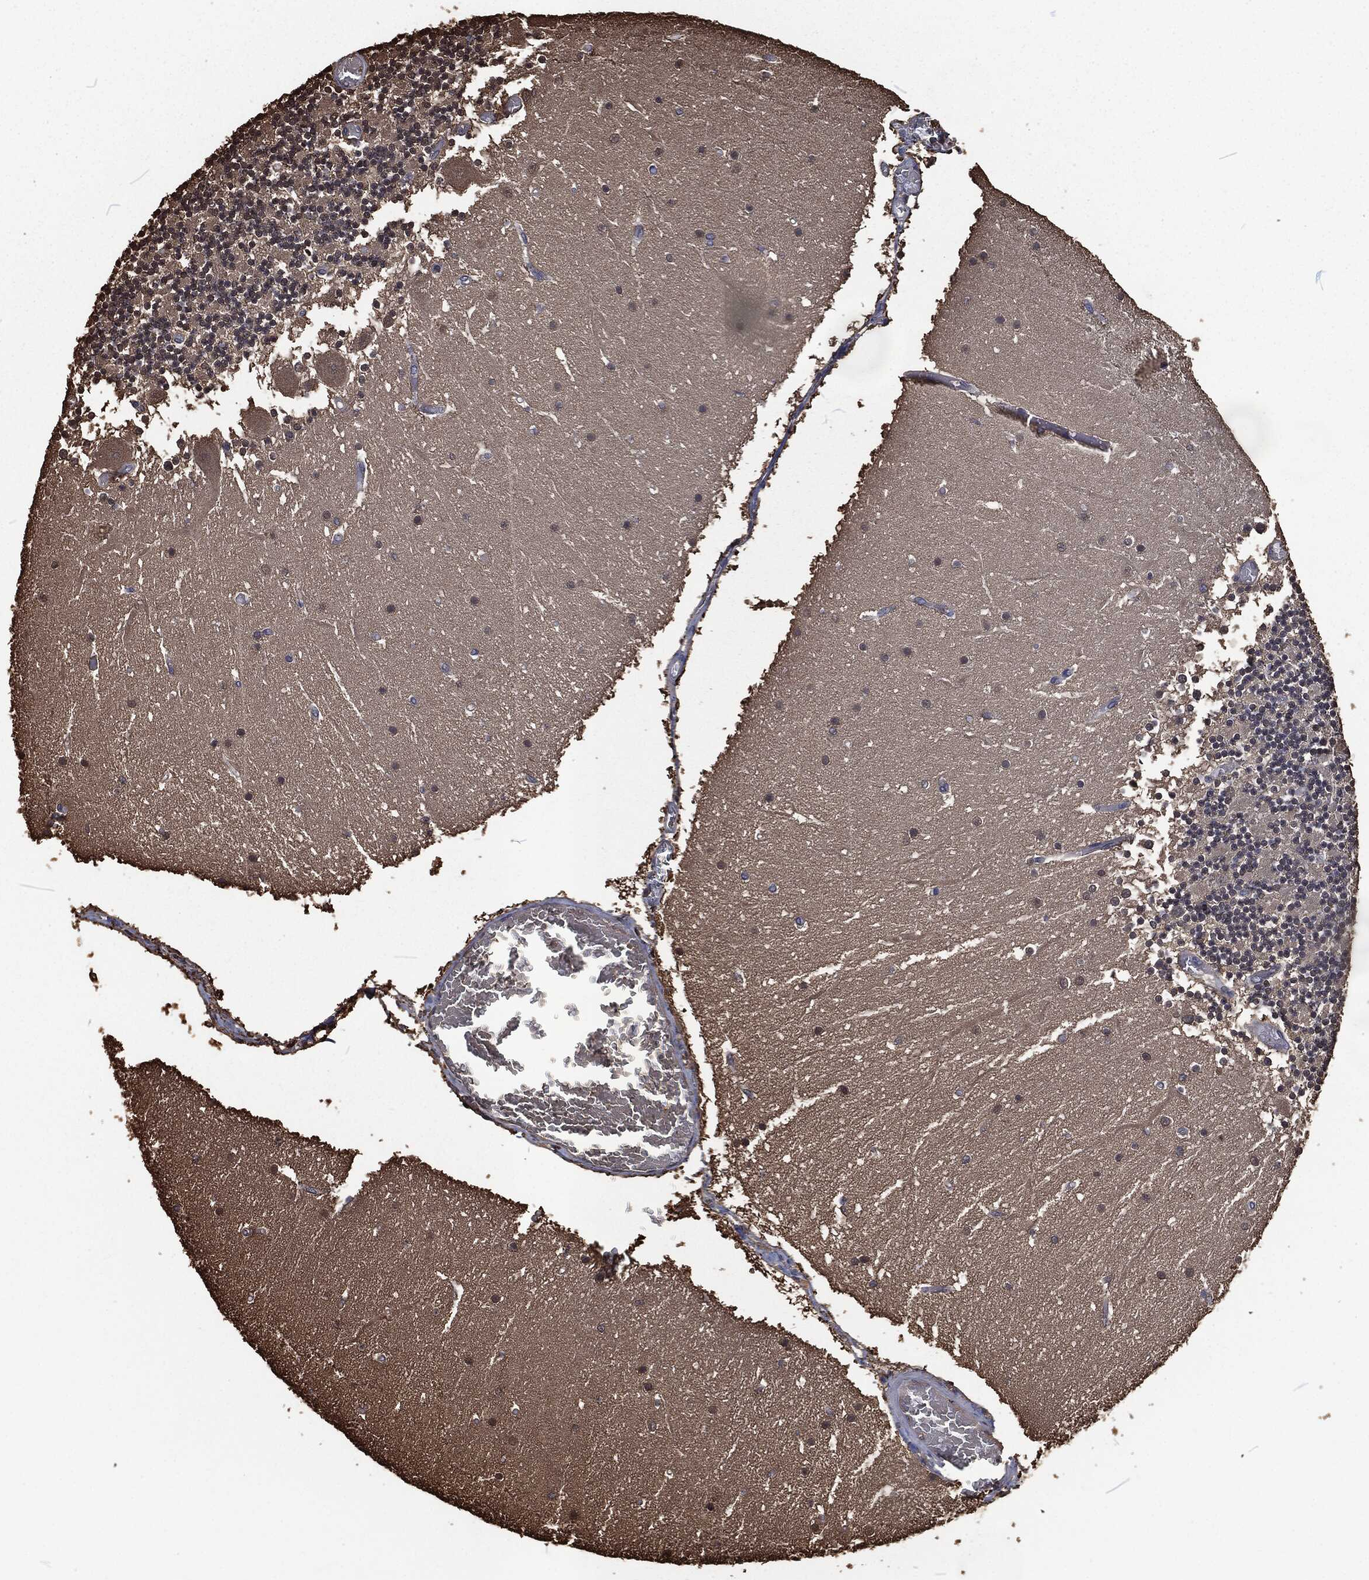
{"staining": {"intensity": "negative", "quantity": "none", "location": "none"}, "tissue": "cerebellum", "cell_type": "Cells in granular layer", "image_type": "normal", "snomed": [{"axis": "morphology", "description": "Normal tissue, NOS"}, {"axis": "topography", "description": "Cerebellum"}], "caption": "Immunohistochemistry photomicrograph of normal cerebellum: cerebellum stained with DAB demonstrates no significant protein expression in cells in granular layer.", "gene": "PRDX4", "patient": {"sex": "female", "age": 28}}